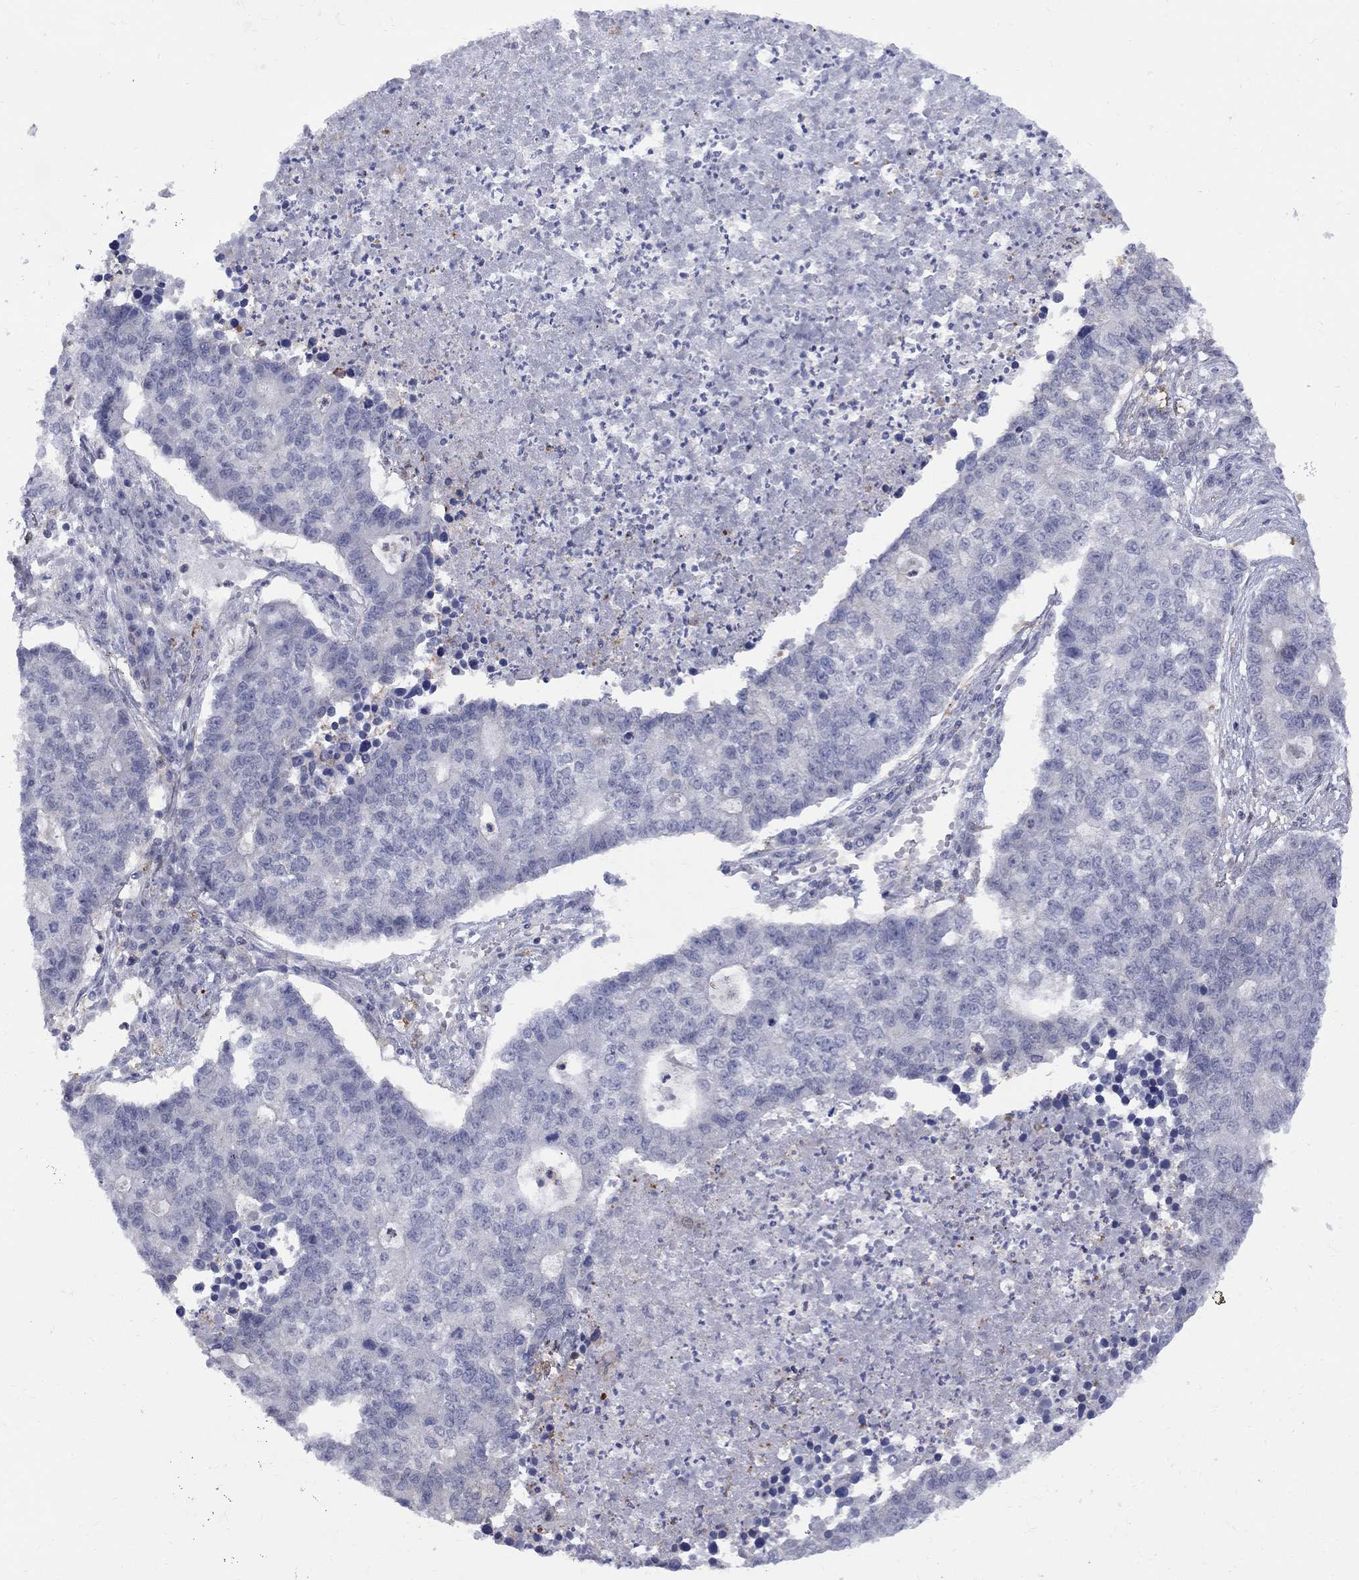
{"staining": {"intensity": "negative", "quantity": "none", "location": "none"}, "tissue": "lung cancer", "cell_type": "Tumor cells", "image_type": "cancer", "snomed": [{"axis": "morphology", "description": "Adenocarcinoma, NOS"}, {"axis": "topography", "description": "Lung"}], "caption": "Immunohistochemistry micrograph of neoplastic tissue: lung adenocarcinoma stained with DAB displays no significant protein expression in tumor cells.", "gene": "HKDC1", "patient": {"sex": "male", "age": 57}}